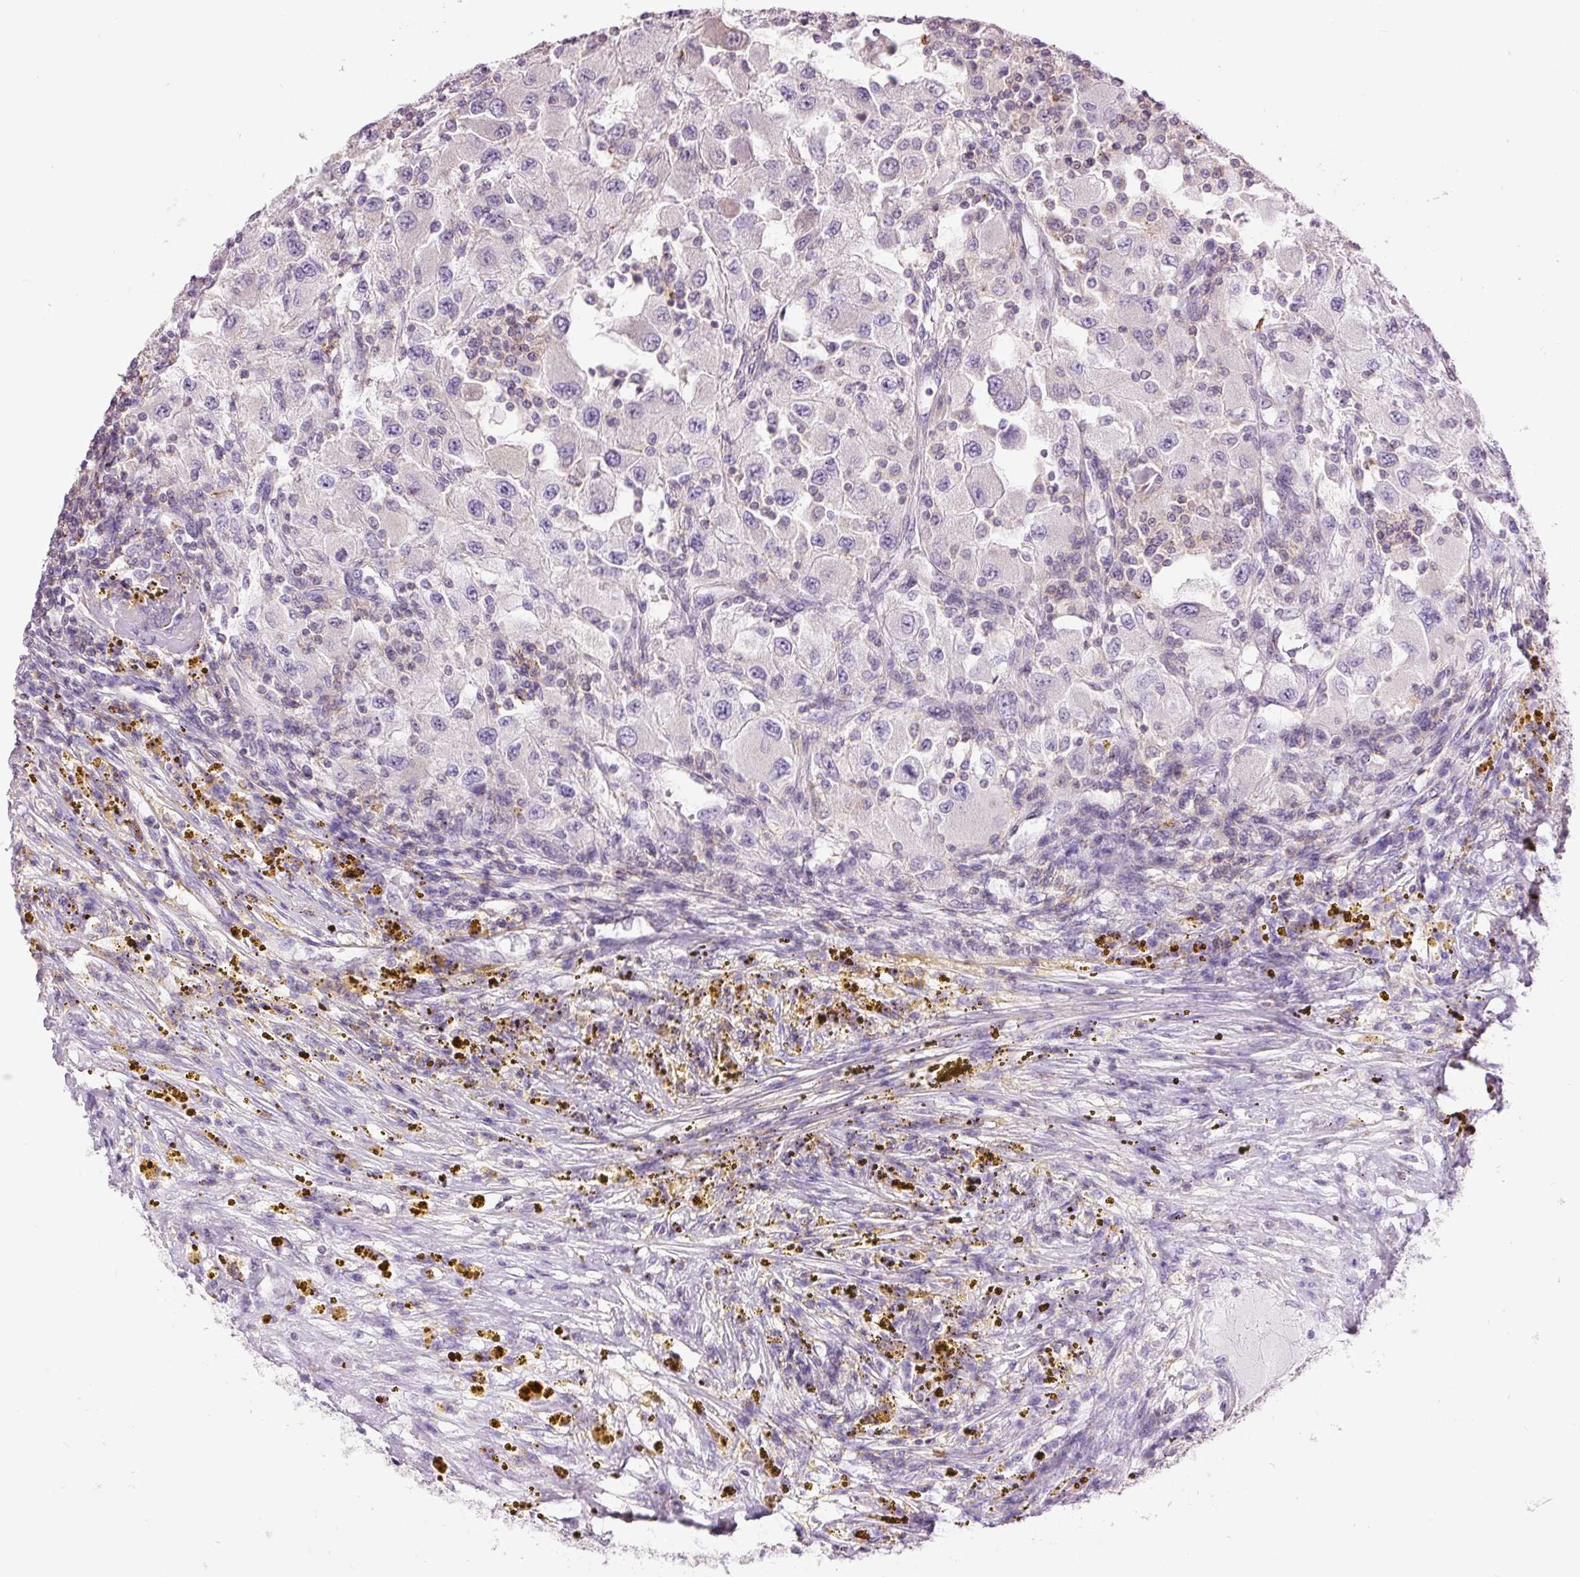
{"staining": {"intensity": "negative", "quantity": "none", "location": "none"}, "tissue": "renal cancer", "cell_type": "Tumor cells", "image_type": "cancer", "snomed": [{"axis": "morphology", "description": "Adenocarcinoma, NOS"}, {"axis": "topography", "description": "Kidney"}], "caption": "DAB (3,3'-diaminobenzidine) immunohistochemical staining of human renal adenocarcinoma reveals no significant expression in tumor cells. (DAB IHC visualized using brightfield microscopy, high magnification).", "gene": "DOK6", "patient": {"sex": "female", "age": 67}}